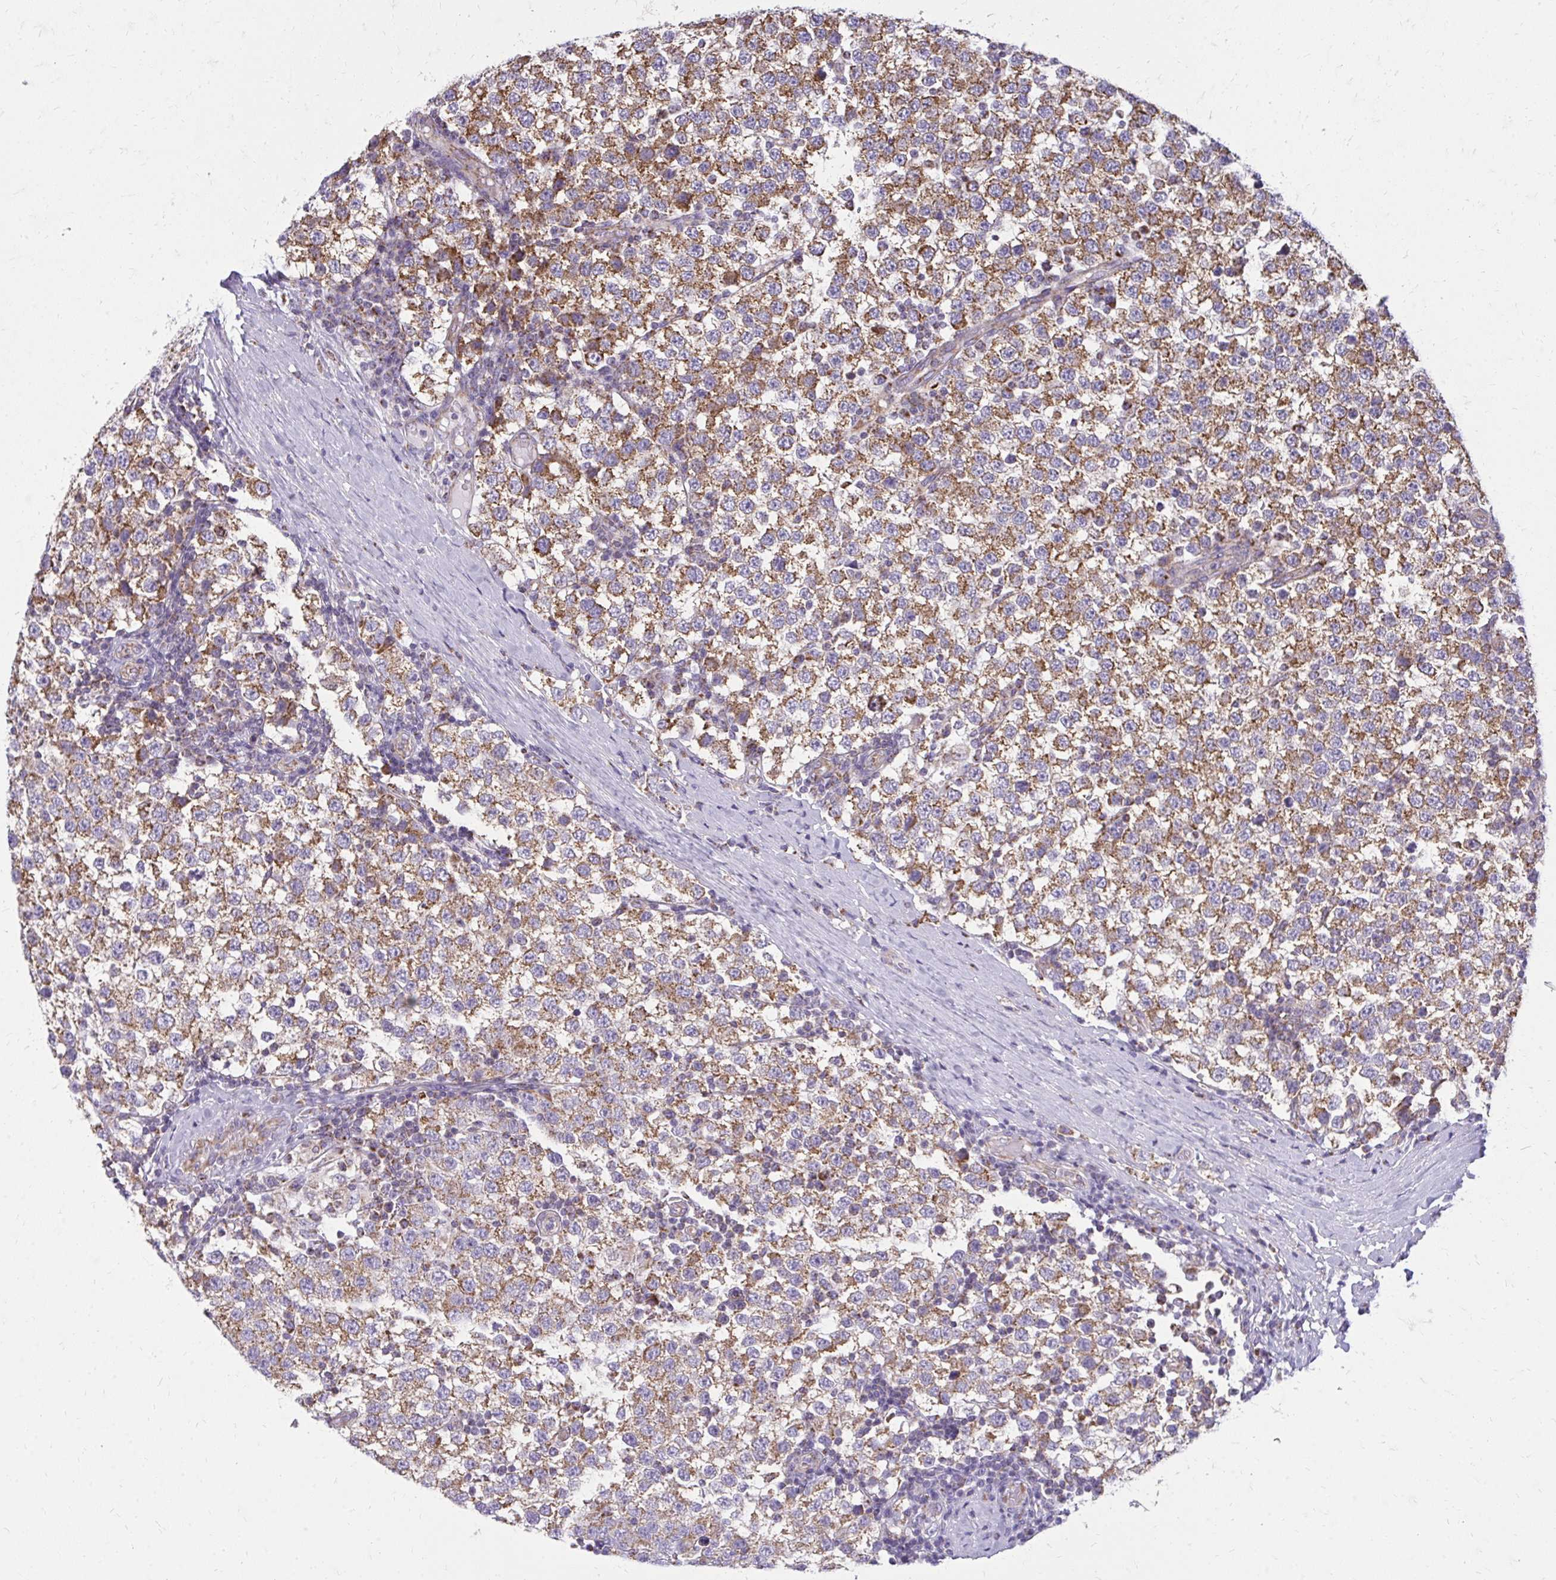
{"staining": {"intensity": "moderate", "quantity": ">75%", "location": "cytoplasmic/membranous"}, "tissue": "testis cancer", "cell_type": "Tumor cells", "image_type": "cancer", "snomed": [{"axis": "morphology", "description": "Seminoma, NOS"}, {"axis": "topography", "description": "Testis"}], "caption": "High-power microscopy captured an immunohistochemistry micrograph of seminoma (testis), revealing moderate cytoplasmic/membranous positivity in approximately >75% of tumor cells. (Brightfield microscopy of DAB IHC at high magnification).", "gene": "IFIT1", "patient": {"sex": "male", "age": 34}}